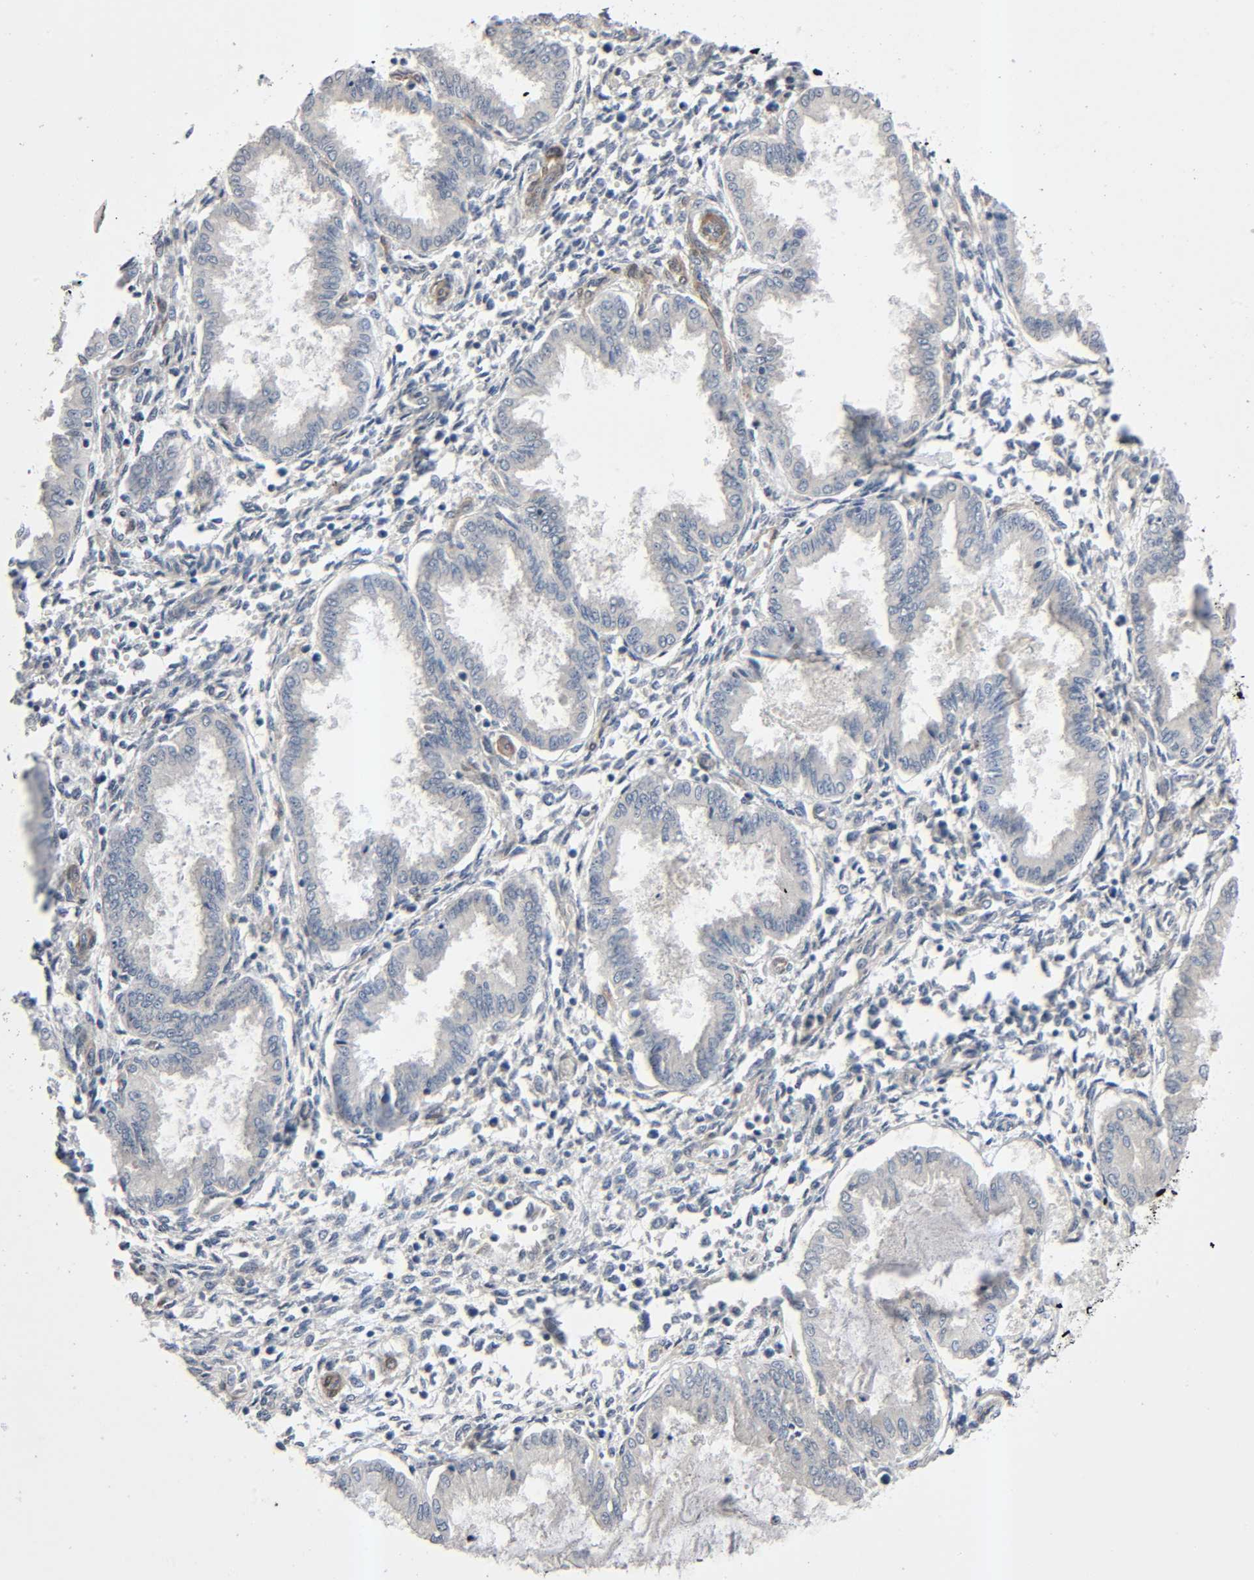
{"staining": {"intensity": "weak", "quantity": "25%-75%", "location": "cytoplasmic/membranous"}, "tissue": "endometrium", "cell_type": "Cells in endometrial stroma", "image_type": "normal", "snomed": [{"axis": "morphology", "description": "Normal tissue, NOS"}, {"axis": "topography", "description": "Endometrium"}], "caption": "Unremarkable endometrium displays weak cytoplasmic/membranous positivity in about 25%-75% of cells in endometrial stroma, visualized by immunohistochemistry.", "gene": "PTK2", "patient": {"sex": "female", "age": 33}}